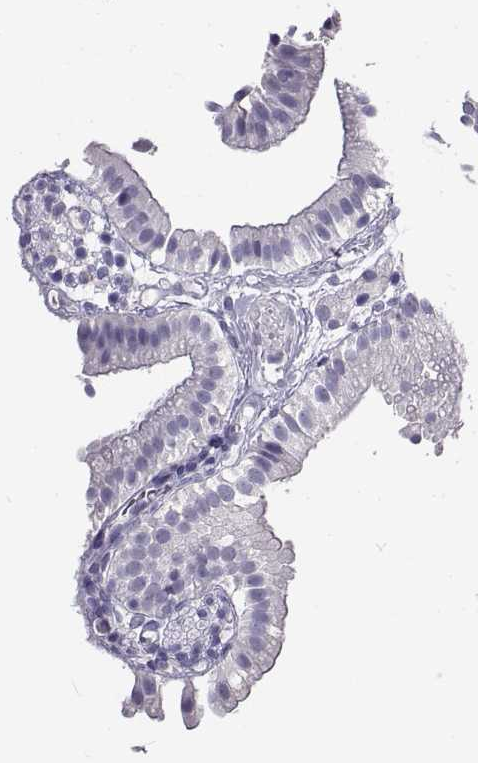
{"staining": {"intensity": "negative", "quantity": "none", "location": "none"}, "tissue": "gallbladder", "cell_type": "Glandular cells", "image_type": "normal", "snomed": [{"axis": "morphology", "description": "Normal tissue, NOS"}, {"axis": "topography", "description": "Gallbladder"}], "caption": "Immunohistochemical staining of unremarkable human gallbladder displays no significant positivity in glandular cells. (Immunohistochemistry (ihc), brightfield microscopy, high magnification).", "gene": "GNG12", "patient": {"sex": "female", "age": 47}}